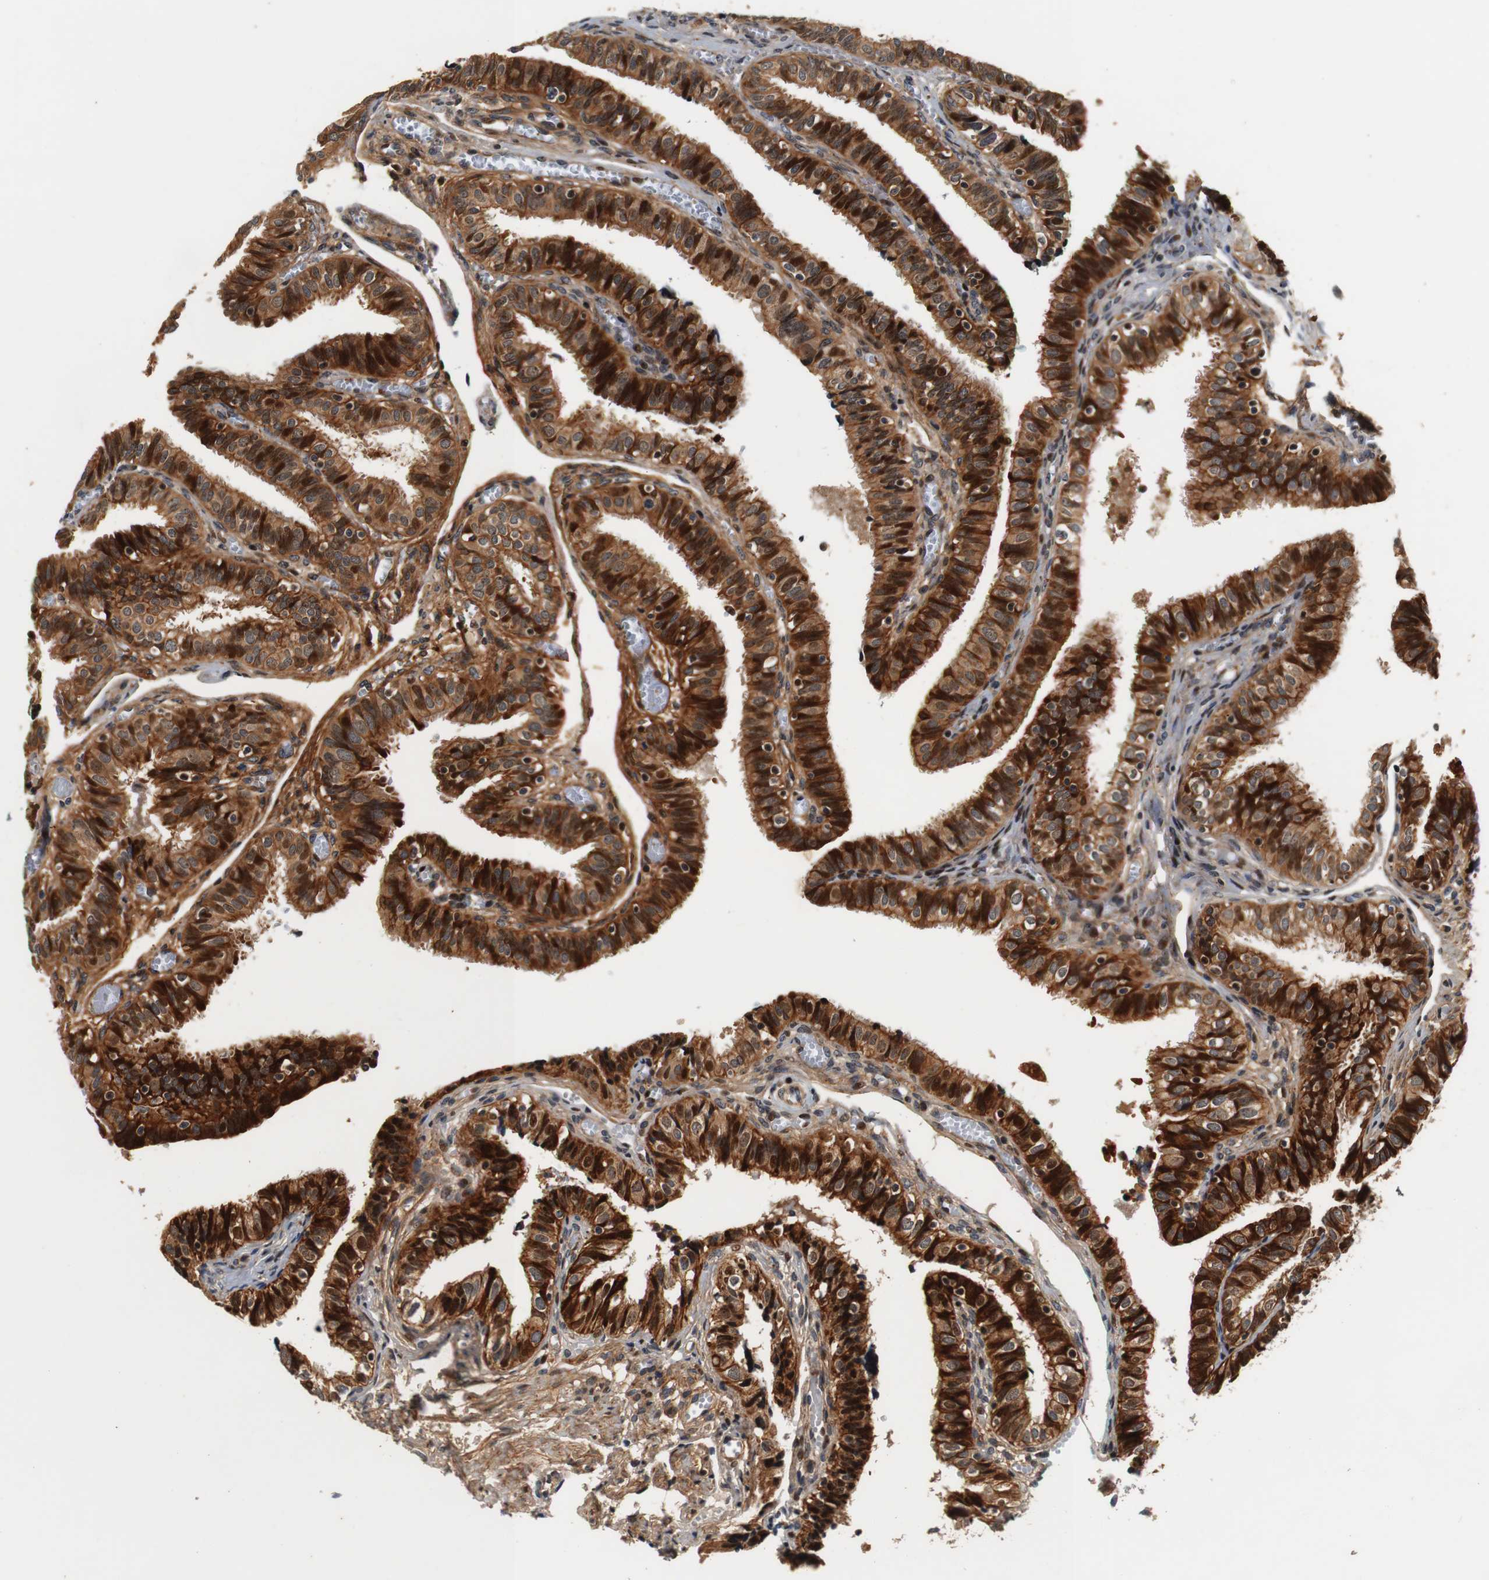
{"staining": {"intensity": "strong", "quantity": ">75%", "location": "cytoplasmic/membranous"}, "tissue": "fallopian tube", "cell_type": "Glandular cells", "image_type": "normal", "snomed": [{"axis": "morphology", "description": "Normal tissue, NOS"}, {"axis": "topography", "description": "Fallopian tube"}], "caption": "Immunohistochemistry histopathology image of benign fallopian tube: fallopian tube stained using immunohistochemistry displays high levels of strong protein expression localized specifically in the cytoplasmic/membranous of glandular cells, appearing as a cytoplasmic/membranous brown color.", "gene": "LRP4", "patient": {"sex": "female", "age": 46}}